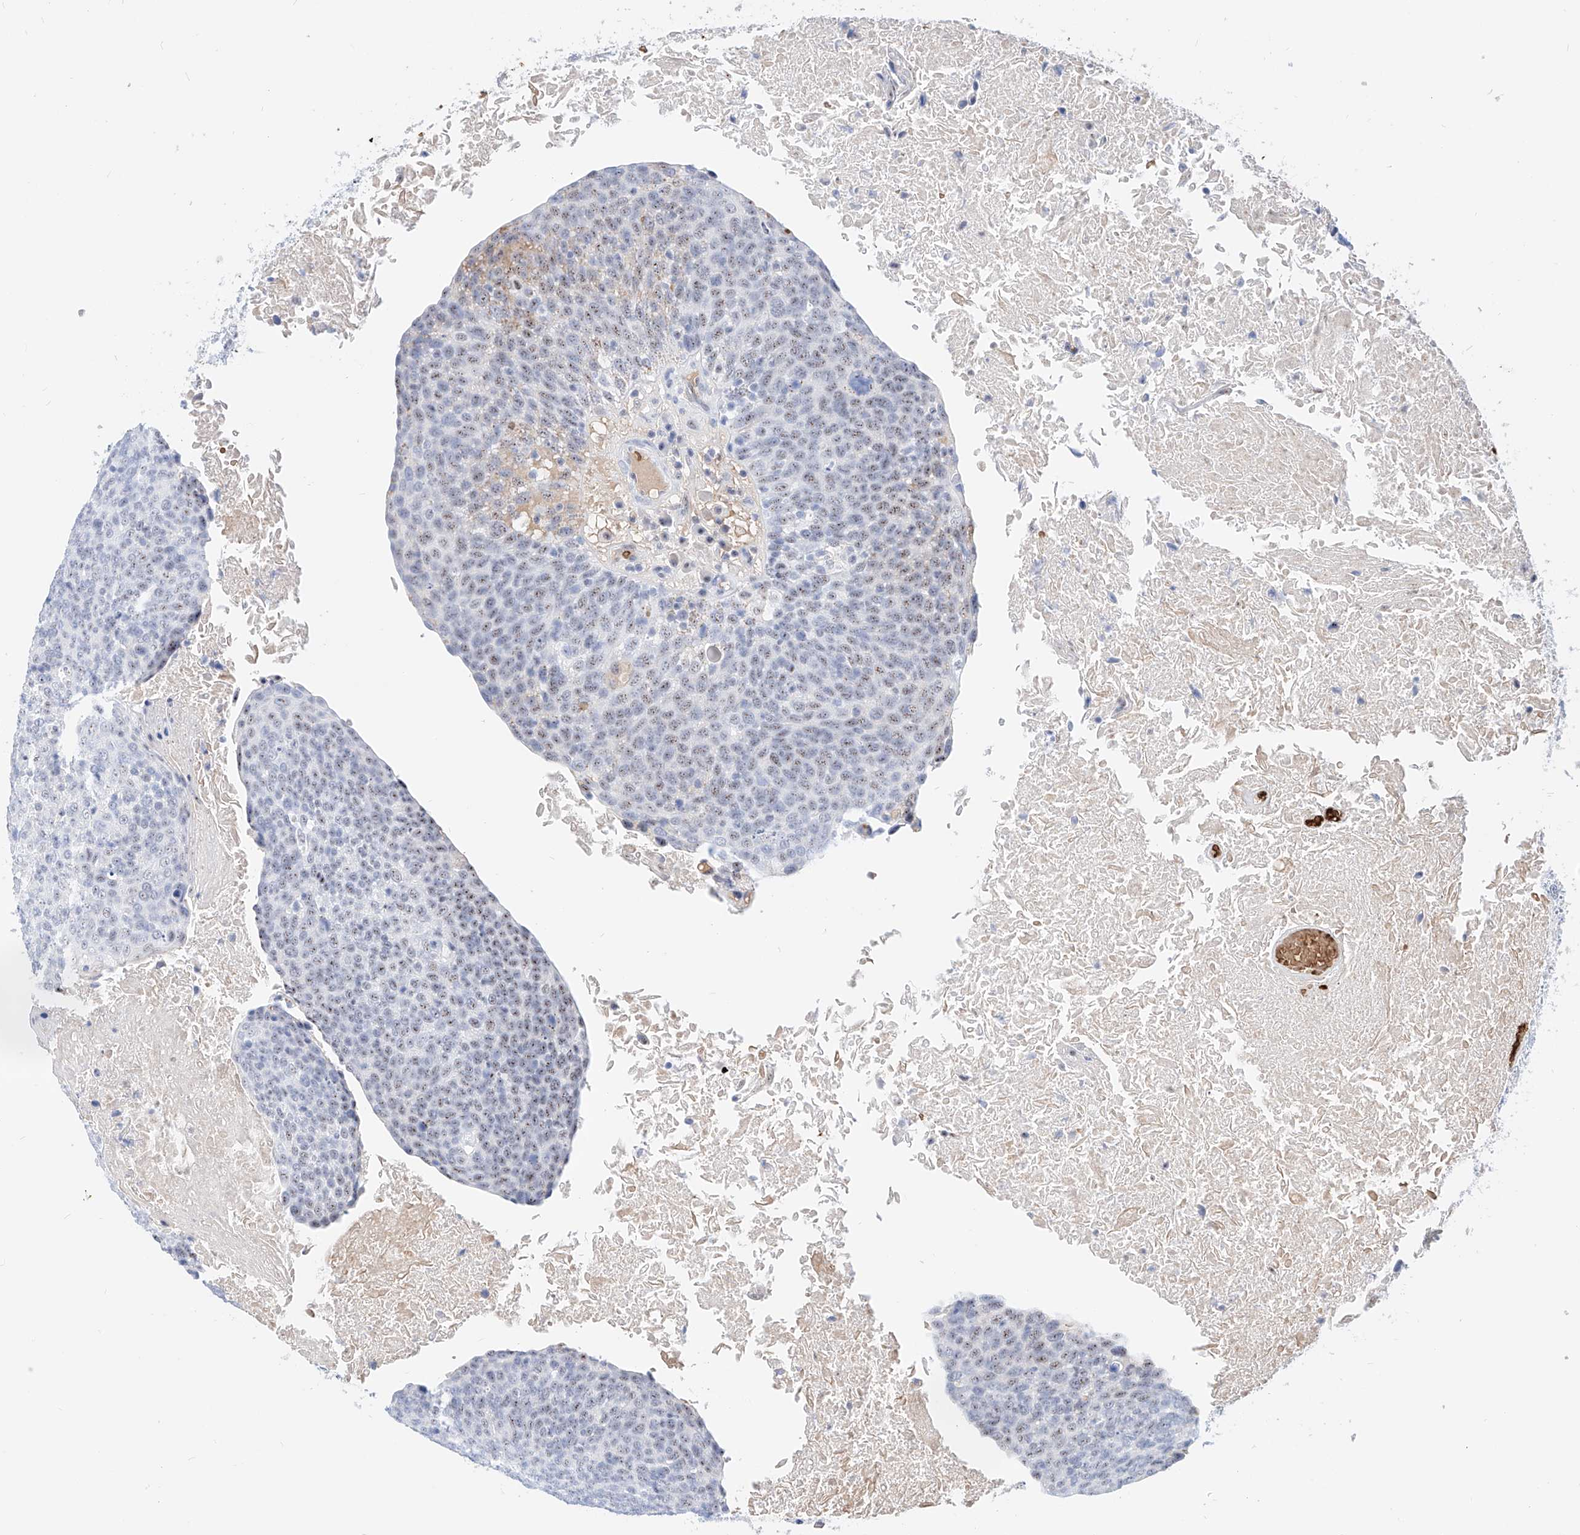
{"staining": {"intensity": "weak", "quantity": ">75%", "location": "nuclear"}, "tissue": "head and neck cancer", "cell_type": "Tumor cells", "image_type": "cancer", "snomed": [{"axis": "morphology", "description": "Squamous cell carcinoma, NOS"}, {"axis": "morphology", "description": "Squamous cell carcinoma, metastatic, NOS"}, {"axis": "topography", "description": "Lymph node"}, {"axis": "topography", "description": "Head-Neck"}], "caption": "Head and neck cancer stained with immunohistochemistry demonstrates weak nuclear positivity in about >75% of tumor cells.", "gene": "ZFP42", "patient": {"sex": "male", "age": 62}}